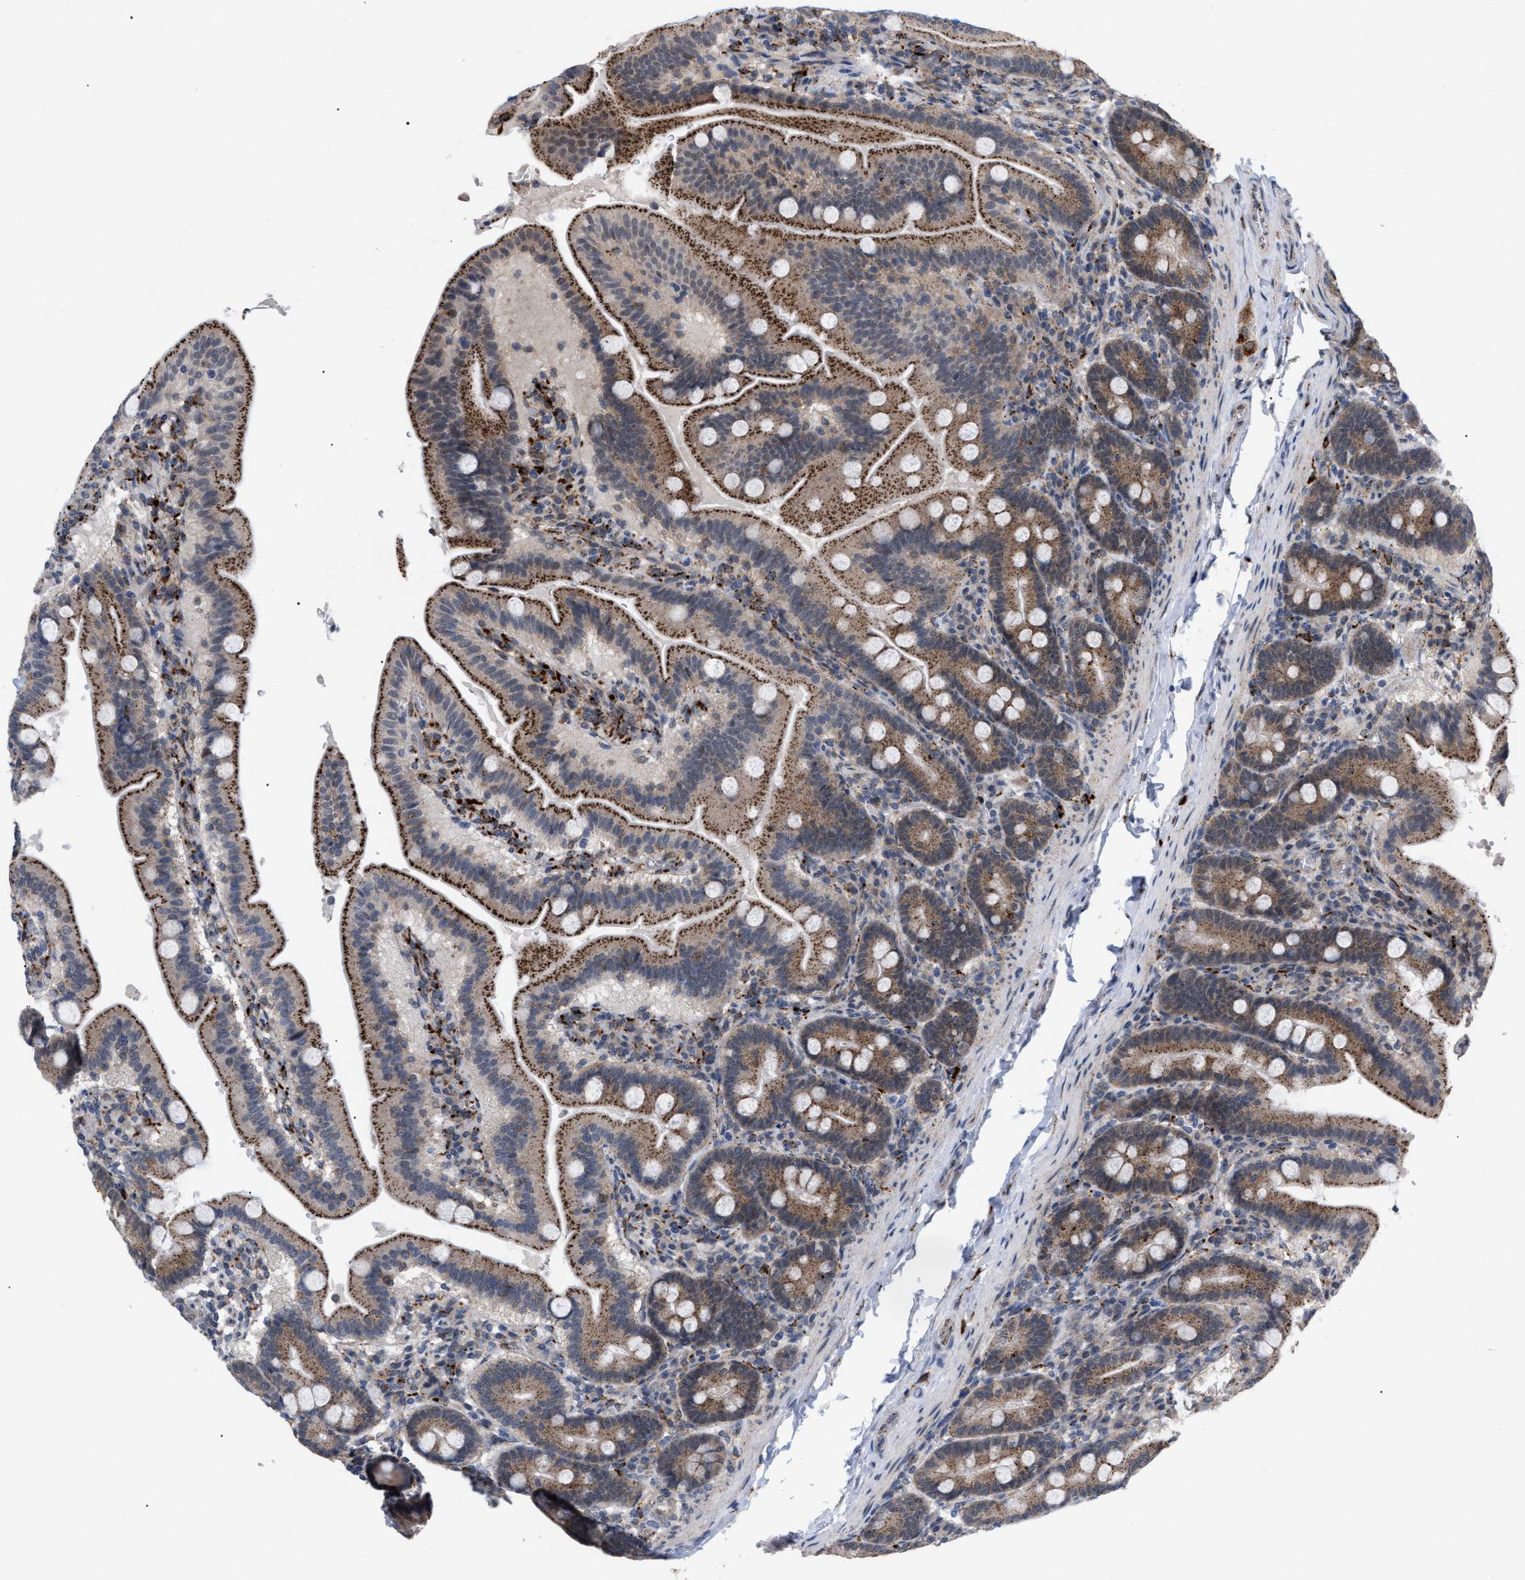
{"staining": {"intensity": "strong", "quantity": ">75%", "location": "cytoplasmic/membranous"}, "tissue": "duodenum", "cell_type": "Glandular cells", "image_type": "normal", "snomed": [{"axis": "morphology", "description": "Normal tissue, NOS"}, {"axis": "topography", "description": "Duodenum"}], "caption": "Approximately >75% of glandular cells in benign duodenum exhibit strong cytoplasmic/membranous protein staining as visualized by brown immunohistochemical staining.", "gene": "UPF1", "patient": {"sex": "male", "age": 54}}